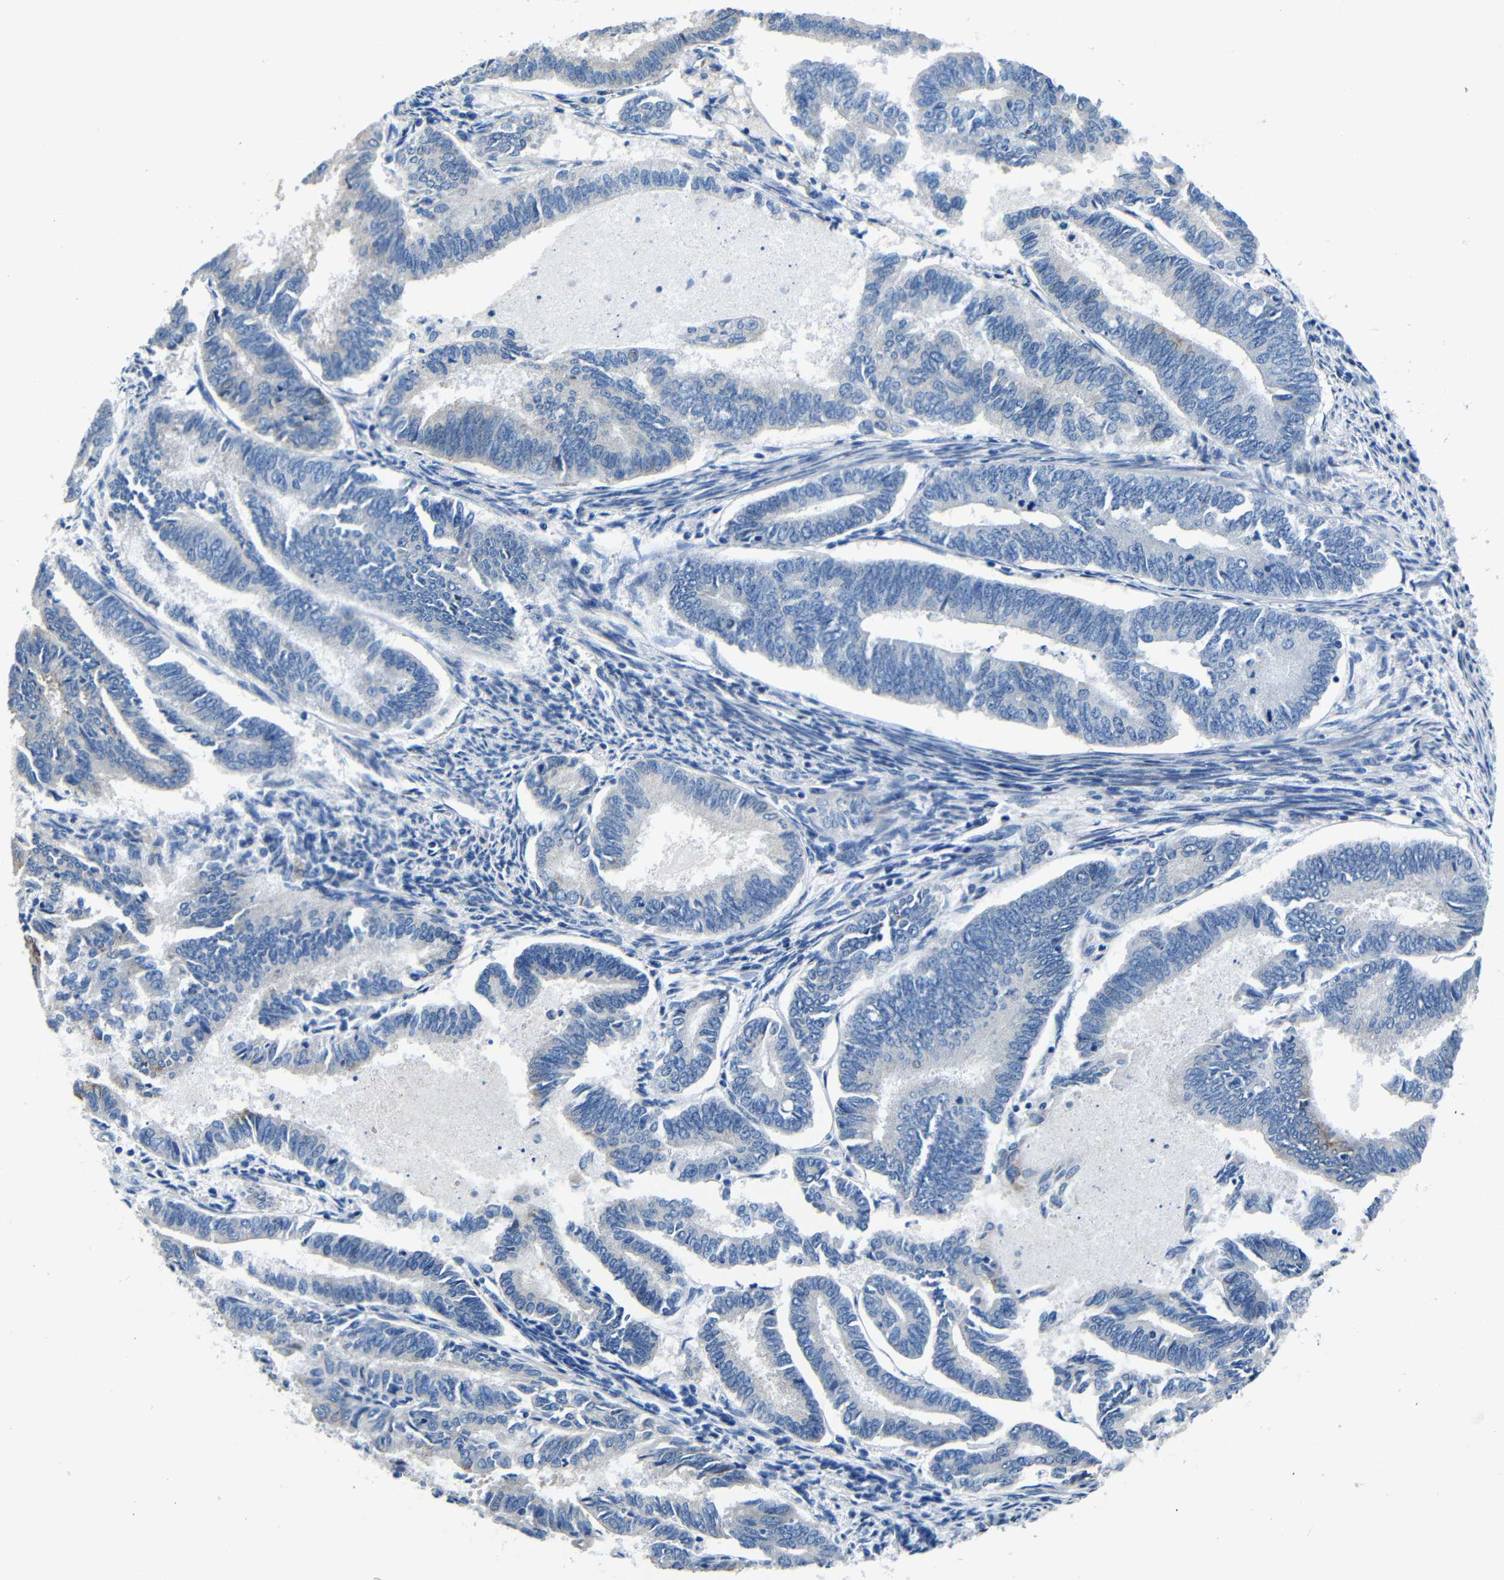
{"staining": {"intensity": "moderate", "quantity": "<25%", "location": "cytoplasmic/membranous"}, "tissue": "endometrial cancer", "cell_type": "Tumor cells", "image_type": "cancer", "snomed": [{"axis": "morphology", "description": "Adenocarcinoma, NOS"}, {"axis": "topography", "description": "Endometrium"}], "caption": "High-power microscopy captured an IHC micrograph of endometrial adenocarcinoma, revealing moderate cytoplasmic/membranous positivity in approximately <25% of tumor cells.", "gene": "TNFAIP1", "patient": {"sex": "female", "age": 86}}